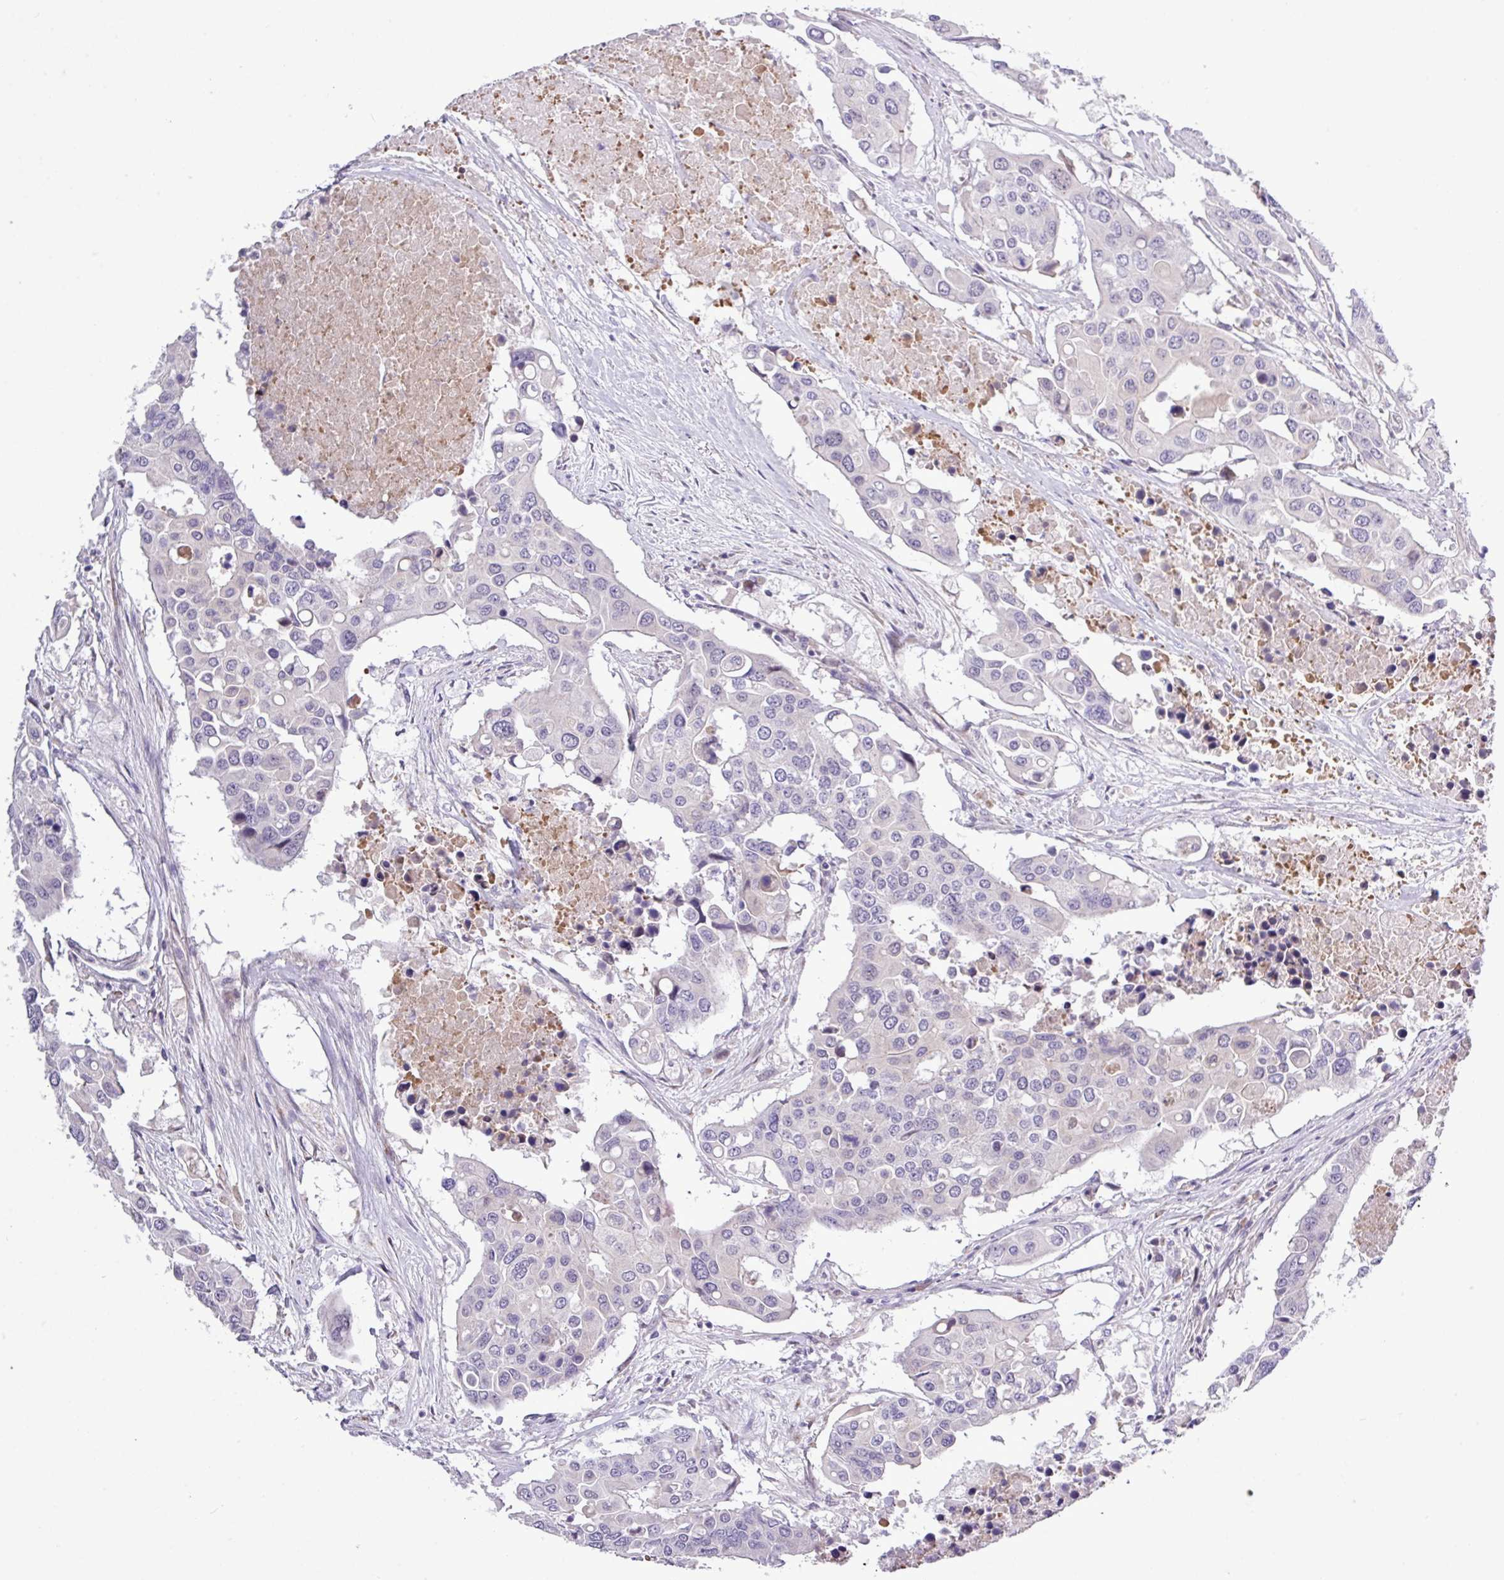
{"staining": {"intensity": "negative", "quantity": "none", "location": "none"}, "tissue": "colorectal cancer", "cell_type": "Tumor cells", "image_type": "cancer", "snomed": [{"axis": "morphology", "description": "Adenocarcinoma, NOS"}, {"axis": "topography", "description": "Colon"}], "caption": "Immunohistochemistry (IHC) of human colorectal cancer displays no expression in tumor cells.", "gene": "SPINK8", "patient": {"sex": "male", "age": 77}}